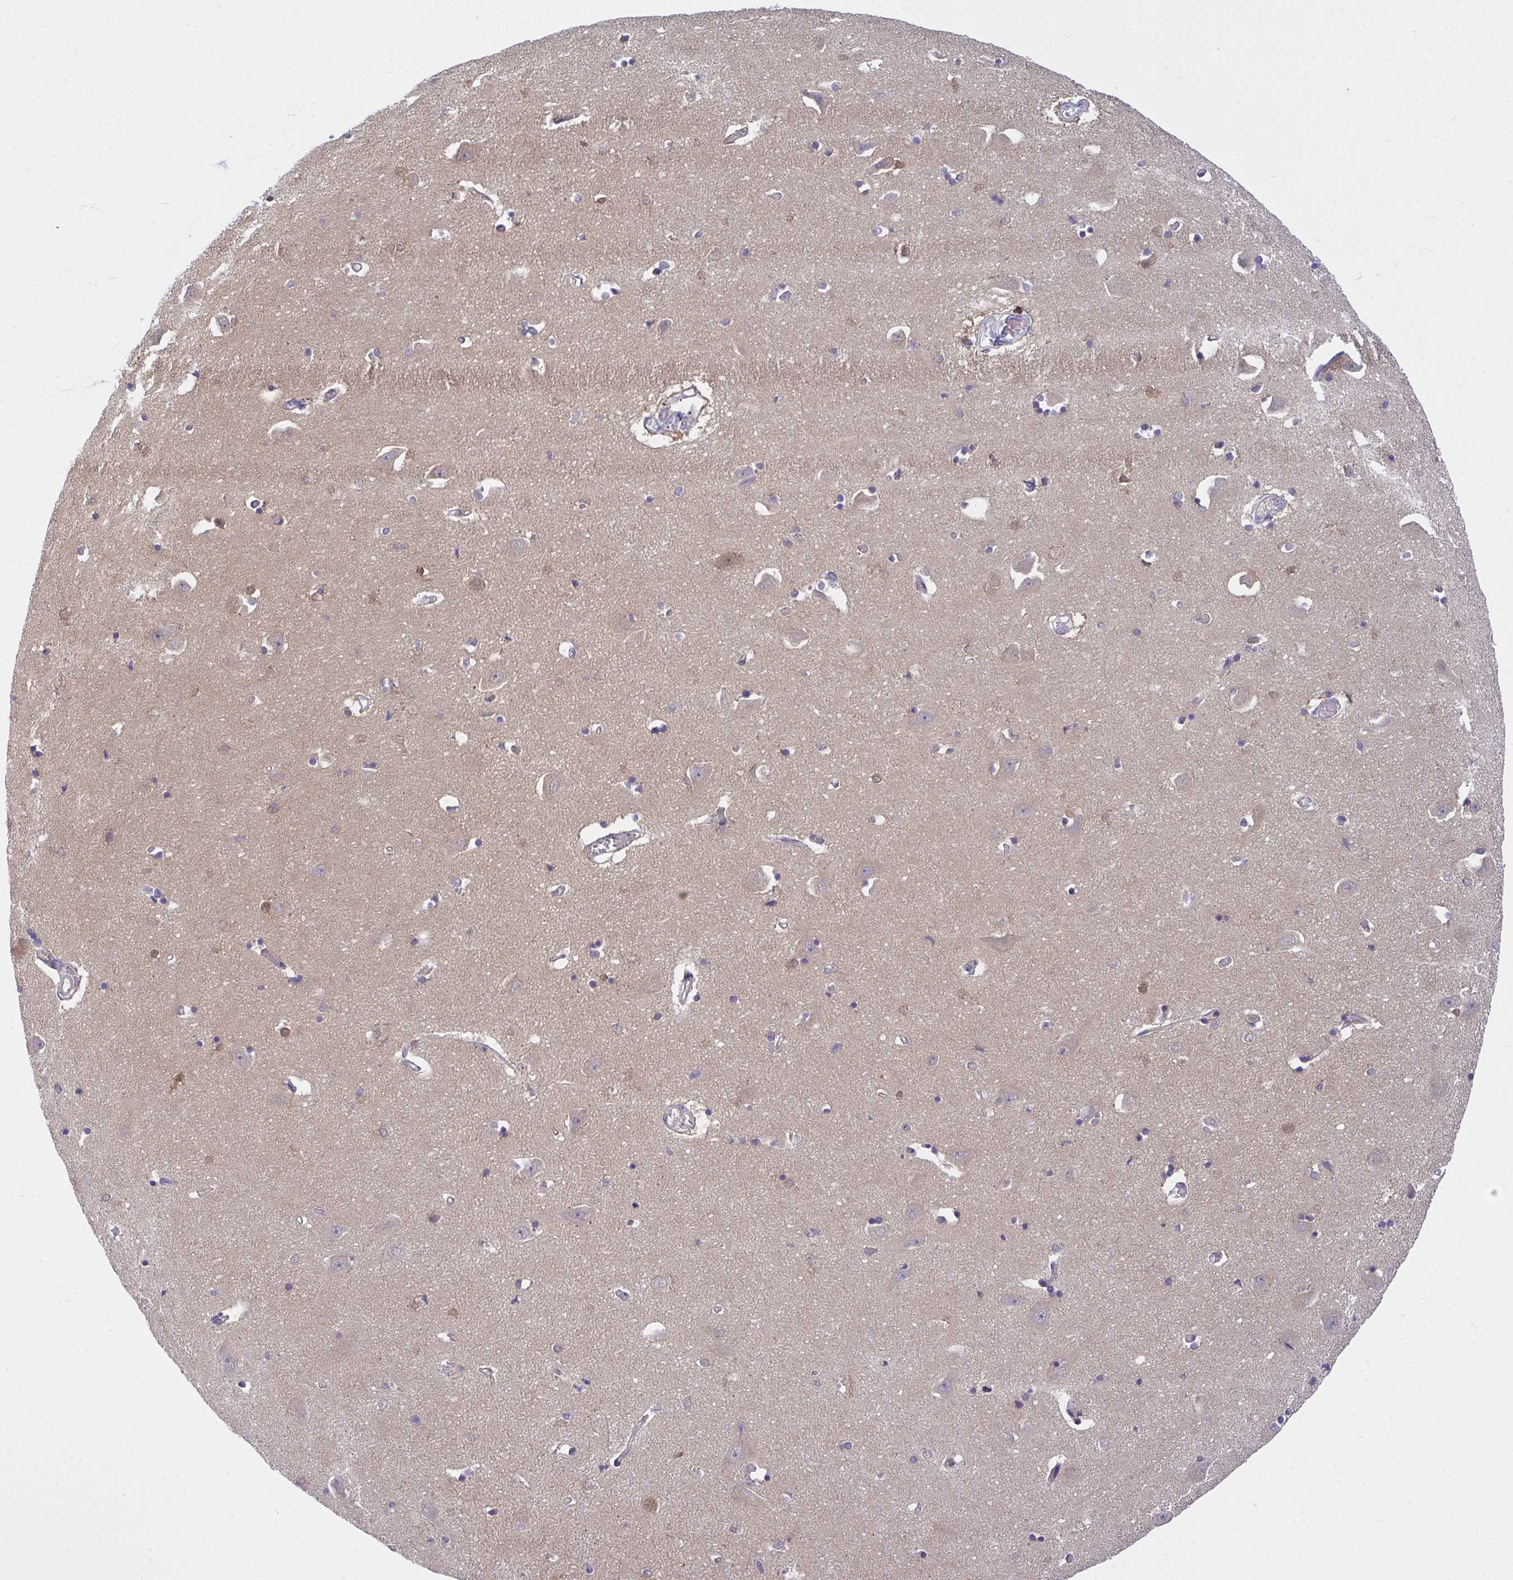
{"staining": {"intensity": "negative", "quantity": "none", "location": "none"}, "tissue": "caudate", "cell_type": "Glial cells", "image_type": "normal", "snomed": [{"axis": "morphology", "description": "Normal tissue, NOS"}, {"axis": "topography", "description": "Lateral ventricle wall"}, {"axis": "topography", "description": "Hippocampus"}], "caption": "The micrograph displays no staining of glial cells in benign caudate.", "gene": "SLC30A6", "patient": {"sex": "female", "age": 63}}